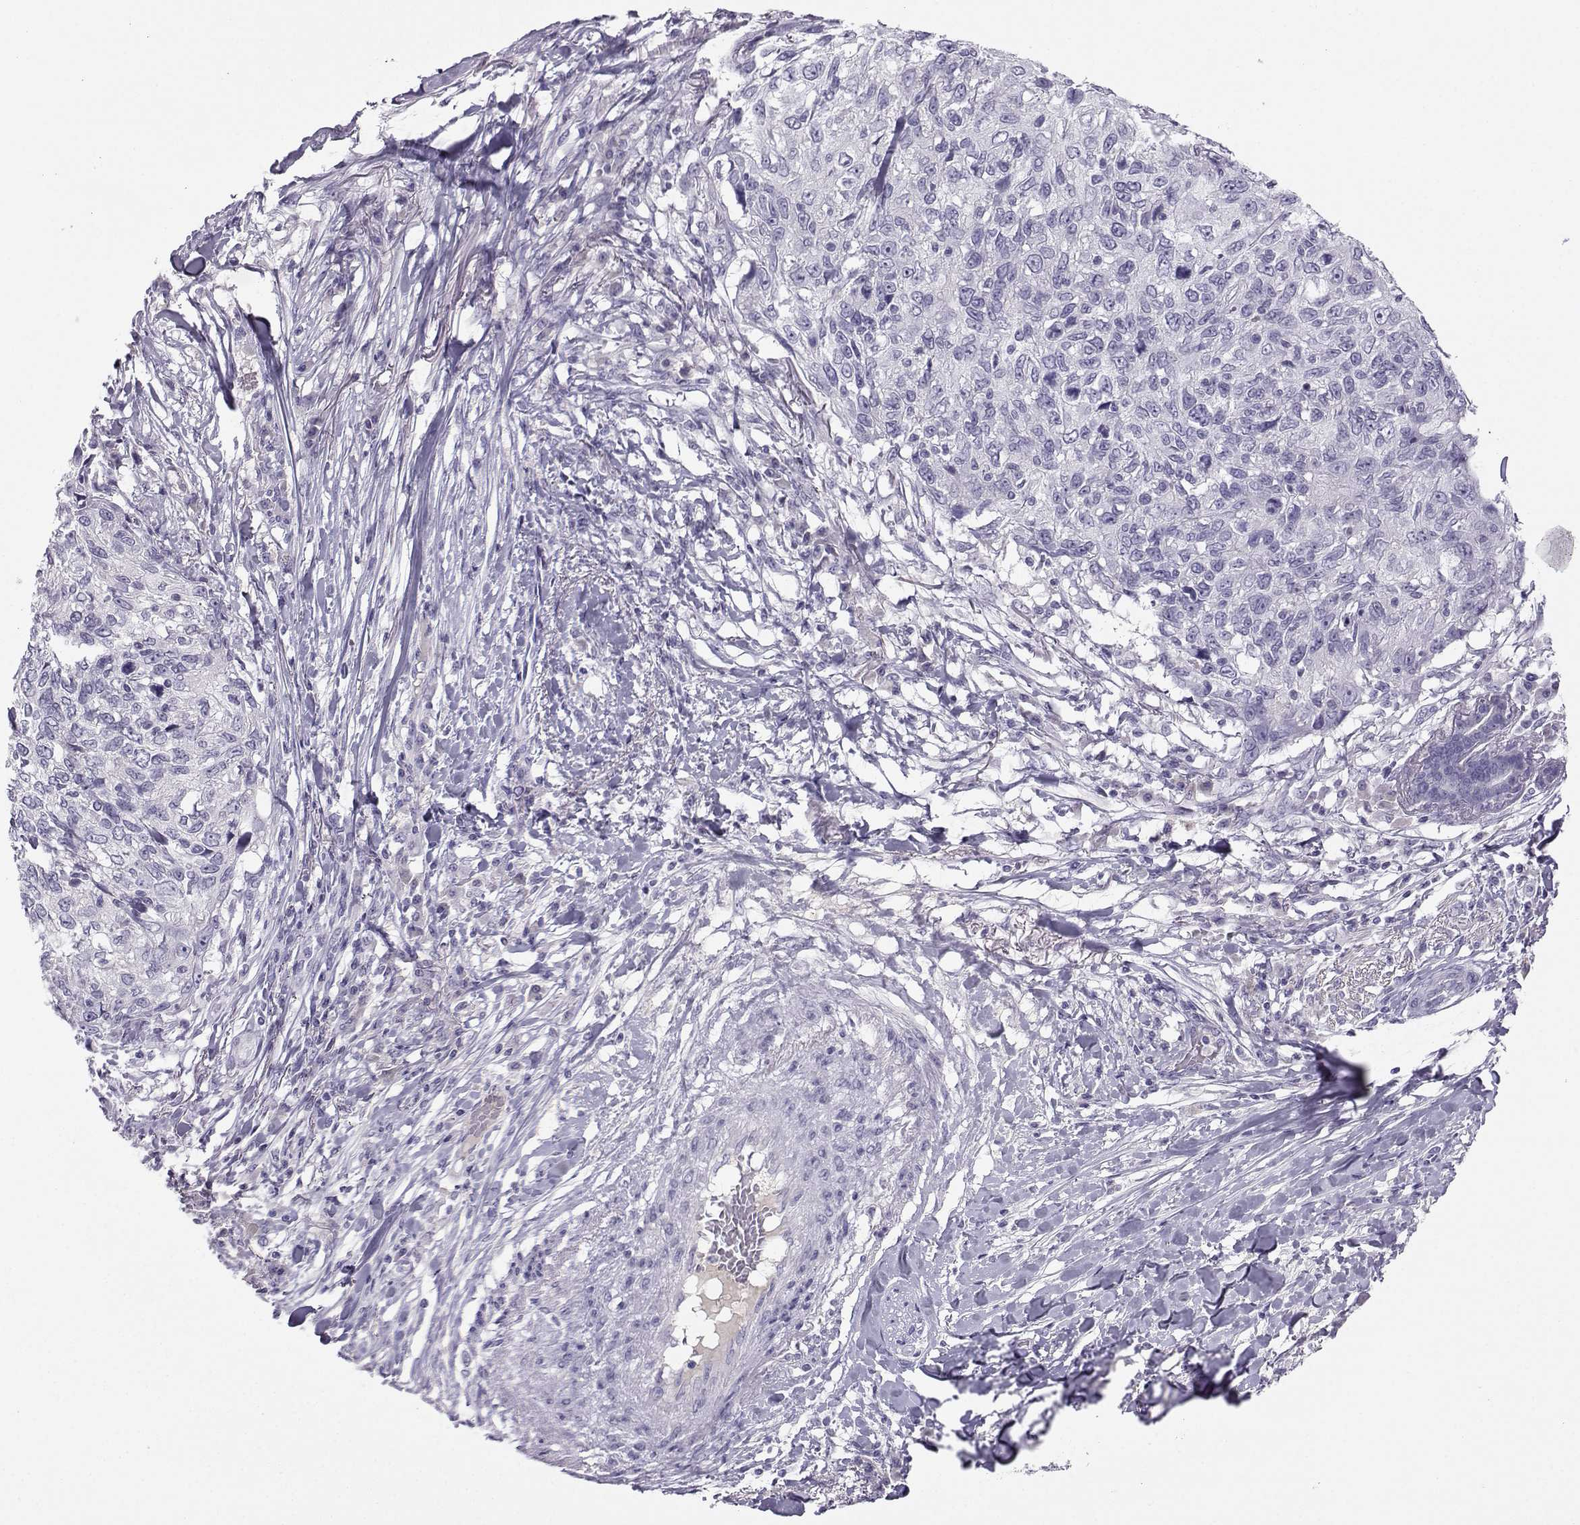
{"staining": {"intensity": "negative", "quantity": "none", "location": "none"}, "tissue": "skin cancer", "cell_type": "Tumor cells", "image_type": "cancer", "snomed": [{"axis": "morphology", "description": "Squamous cell carcinoma, NOS"}, {"axis": "topography", "description": "Skin"}], "caption": "There is no significant expression in tumor cells of skin cancer (squamous cell carcinoma).", "gene": "ARMC2", "patient": {"sex": "male", "age": 92}}